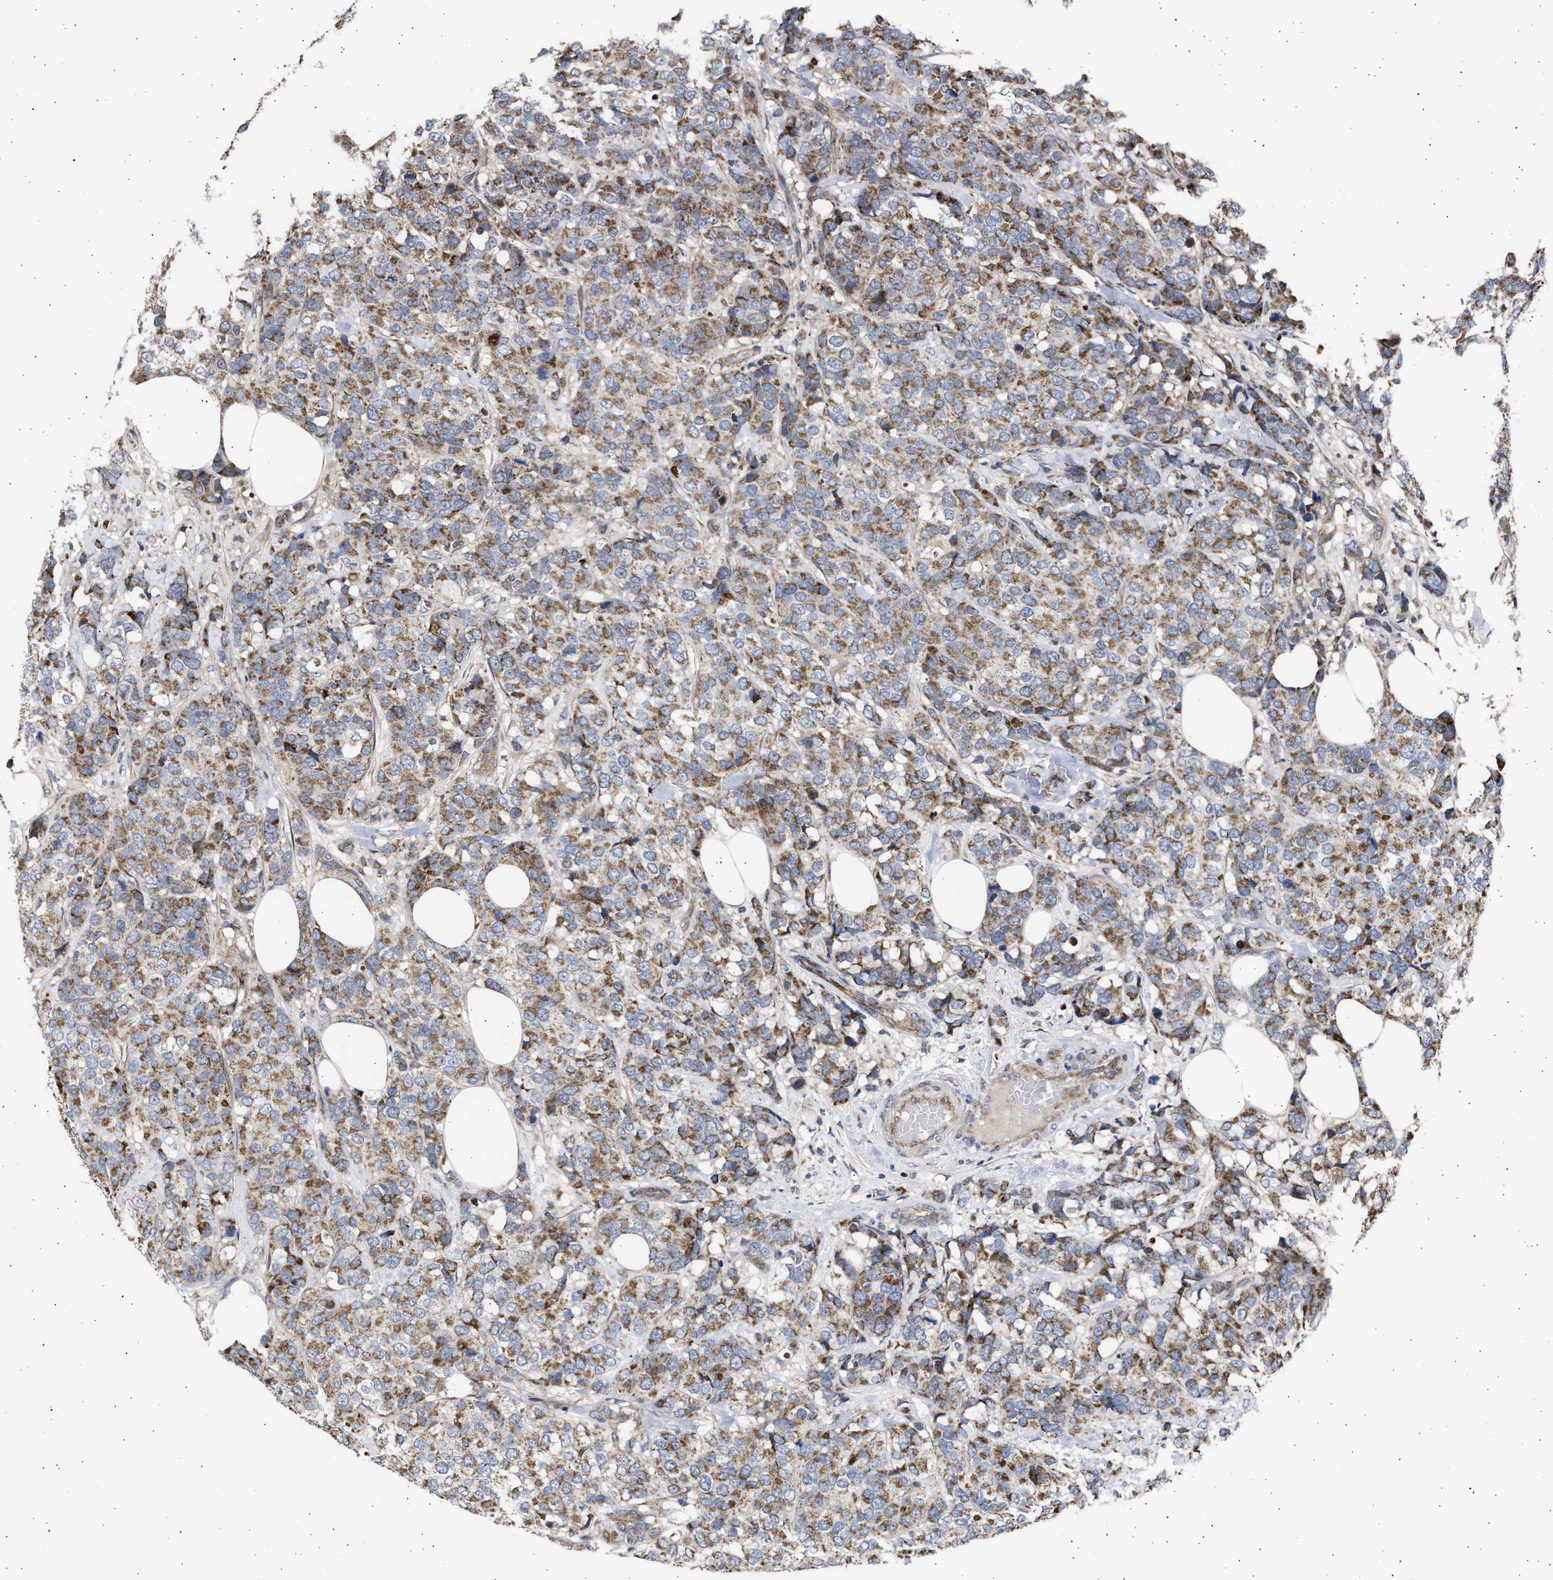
{"staining": {"intensity": "strong", "quantity": "25%-75%", "location": "cytoplasmic/membranous"}, "tissue": "breast cancer", "cell_type": "Tumor cells", "image_type": "cancer", "snomed": [{"axis": "morphology", "description": "Lobular carcinoma"}, {"axis": "topography", "description": "Breast"}], "caption": "Immunohistochemistry histopathology image of breast cancer stained for a protein (brown), which shows high levels of strong cytoplasmic/membranous staining in about 25%-75% of tumor cells.", "gene": "TTC19", "patient": {"sex": "female", "age": 59}}